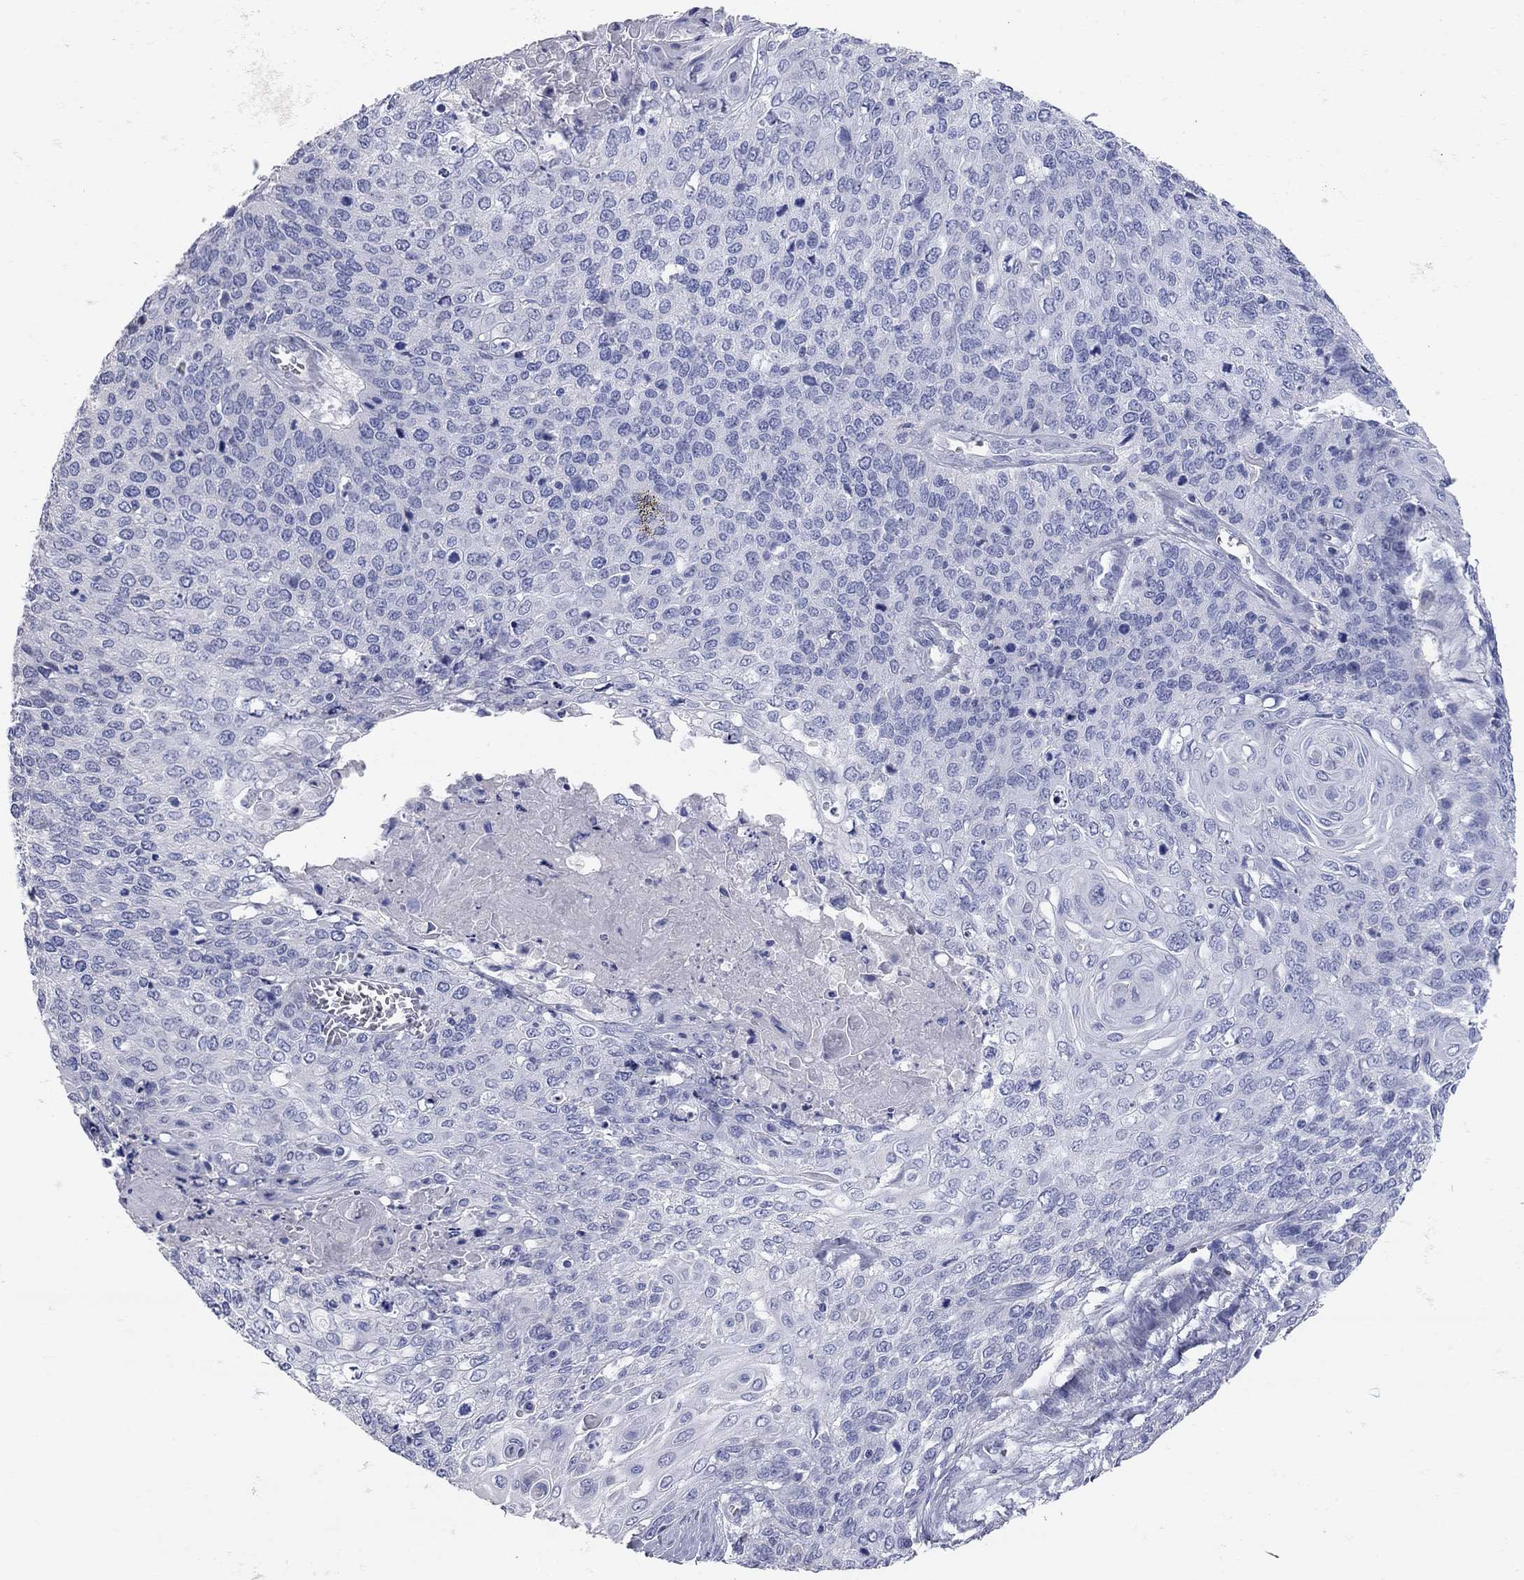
{"staining": {"intensity": "negative", "quantity": "none", "location": "none"}, "tissue": "cervical cancer", "cell_type": "Tumor cells", "image_type": "cancer", "snomed": [{"axis": "morphology", "description": "Squamous cell carcinoma, NOS"}, {"axis": "topography", "description": "Cervix"}], "caption": "Squamous cell carcinoma (cervical) stained for a protein using IHC exhibits no staining tumor cells.", "gene": "AOX1", "patient": {"sex": "female", "age": 39}}